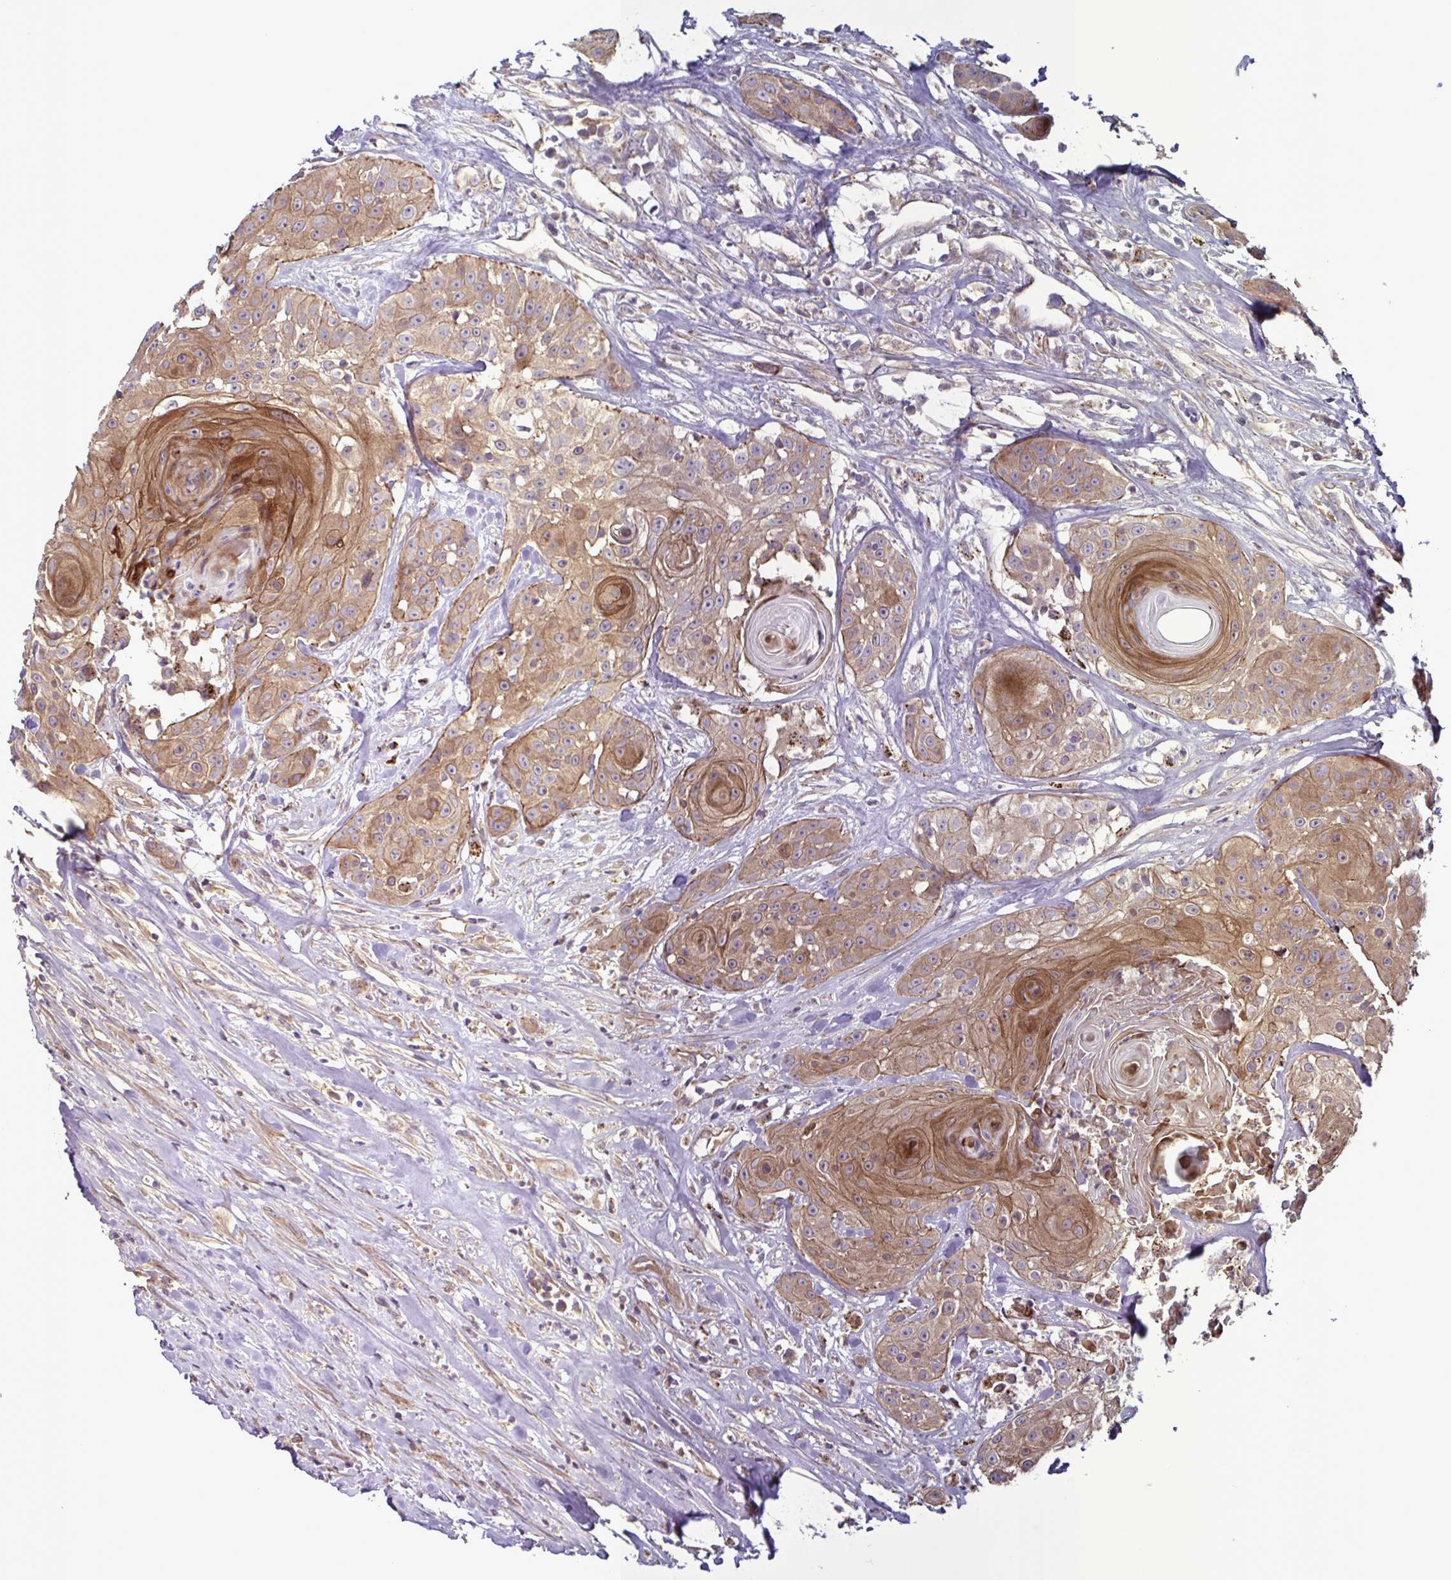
{"staining": {"intensity": "moderate", "quantity": ">75%", "location": "cytoplasmic/membranous"}, "tissue": "head and neck cancer", "cell_type": "Tumor cells", "image_type": "cancer", "snomed": [{"axis": "morphology", "description": "Squamous cell carcinoma, NOS"}, {"axis": "topography", "description": "Head-Neck"}], "caption": "Immunohistochemical staining of human head and neck cancer shows medium levels of moderate cytoplasmic/membranous protein staining in about >75% of tumor cells. Immunohistochemistry stains the protein in brown and the nuclei are stained blue.", "gene": "GLTP", "patient": {"sex": "male", "age": 83}}